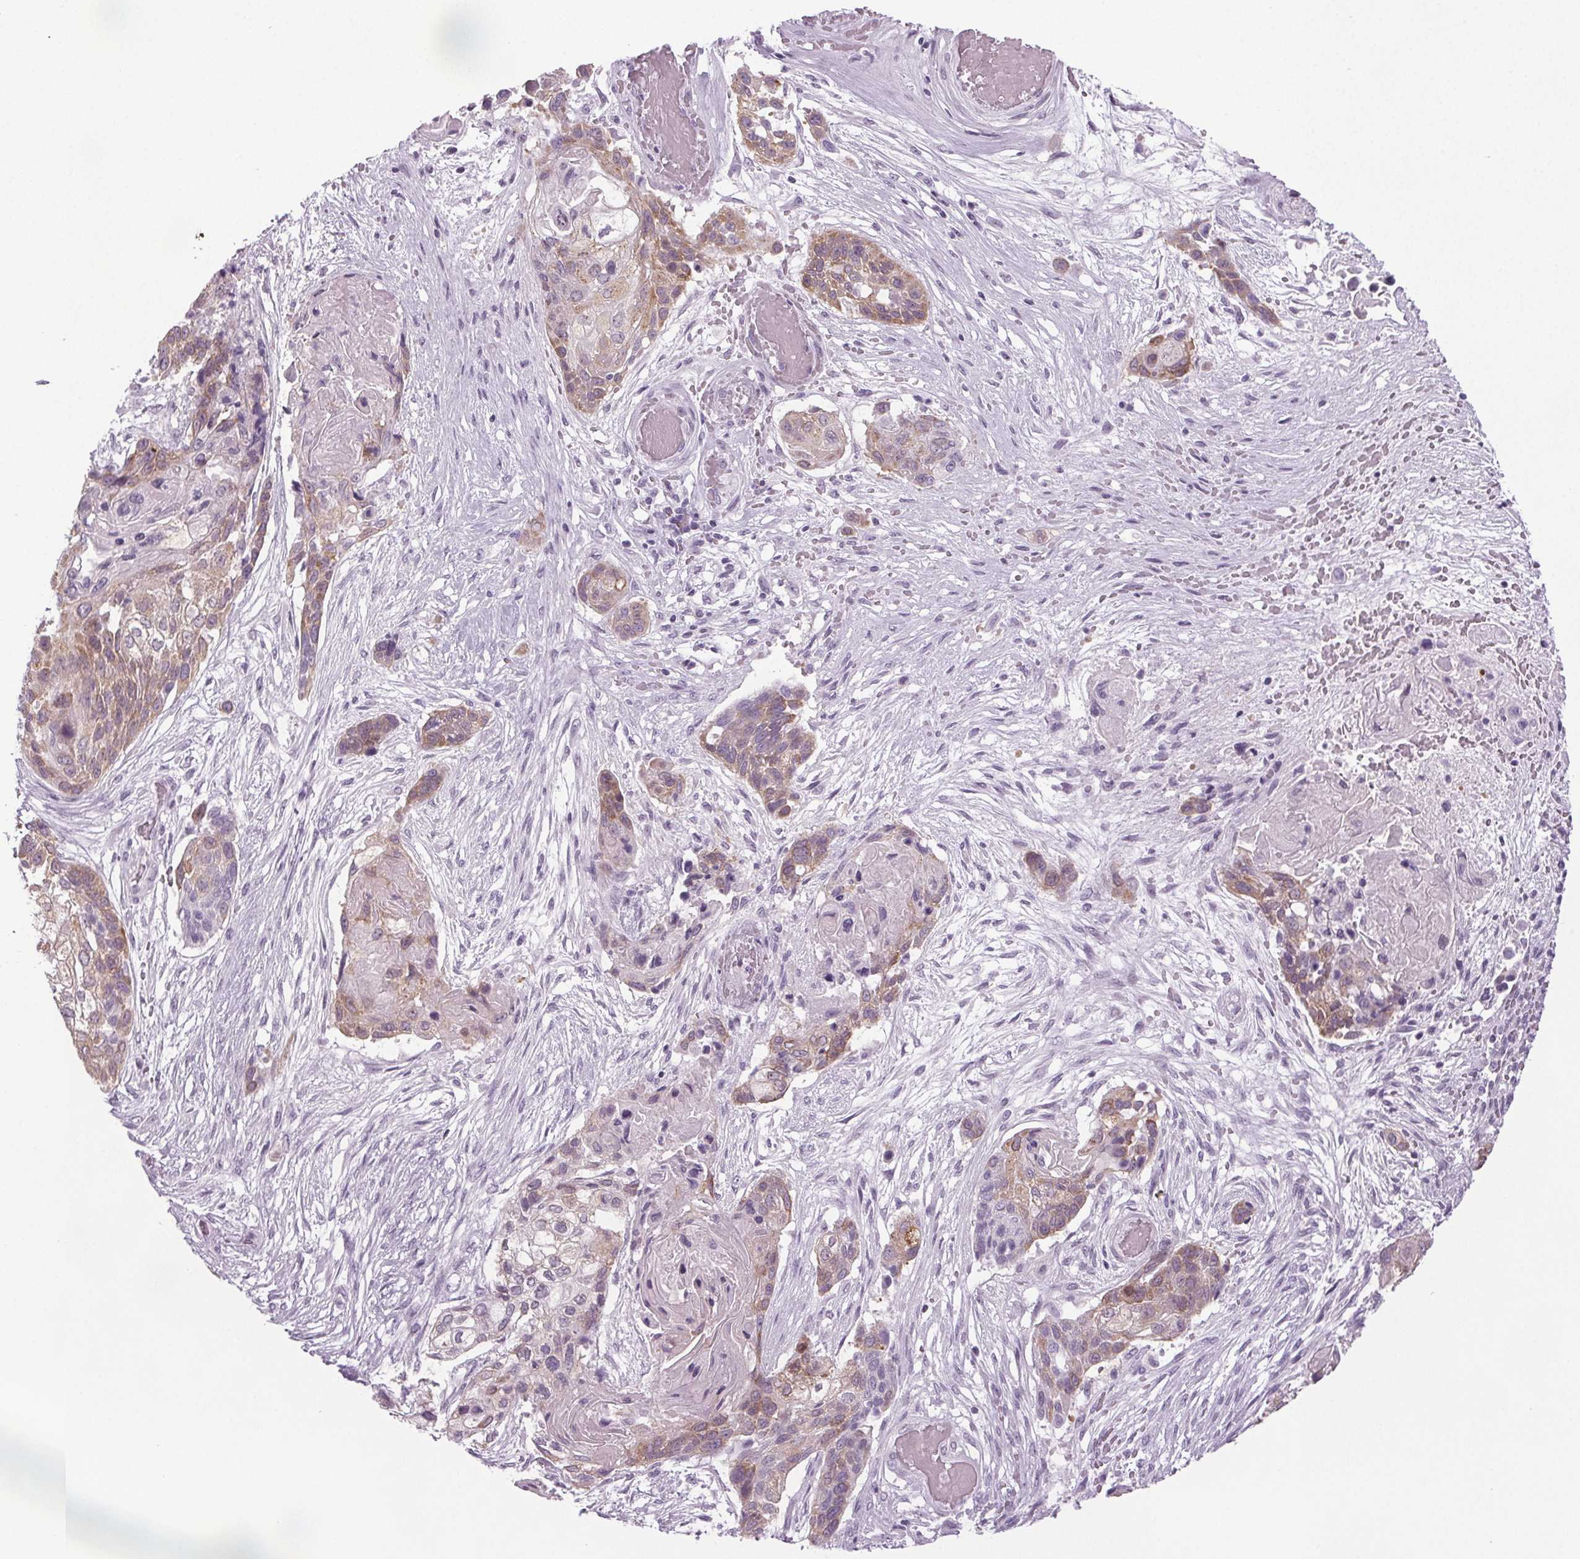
{"staining": {"intensity": "moderate", "quantity": "25%-75%", "location": "cytoplasmic/membranous"}, "tissue": "lung cancer", "cell_type": "Tumor cells", "image_type": "cancer", "snomed": [{"axis": "morphology", "description": "Squamous cell carcinoma, NOS"}, {"axis": "topography", "description": "Lung"}], "caption": "IHC of human lung squamous cell carcinoma exhibits medium levels of moderate cytoplasmic/membranous staining in approximately 25%-75% of tumor cells. (DAB IHC with brightfield microscopy, high magnification).", "gene": "IGF2BP1", "patient": {"sex": "male", "age": 69}}